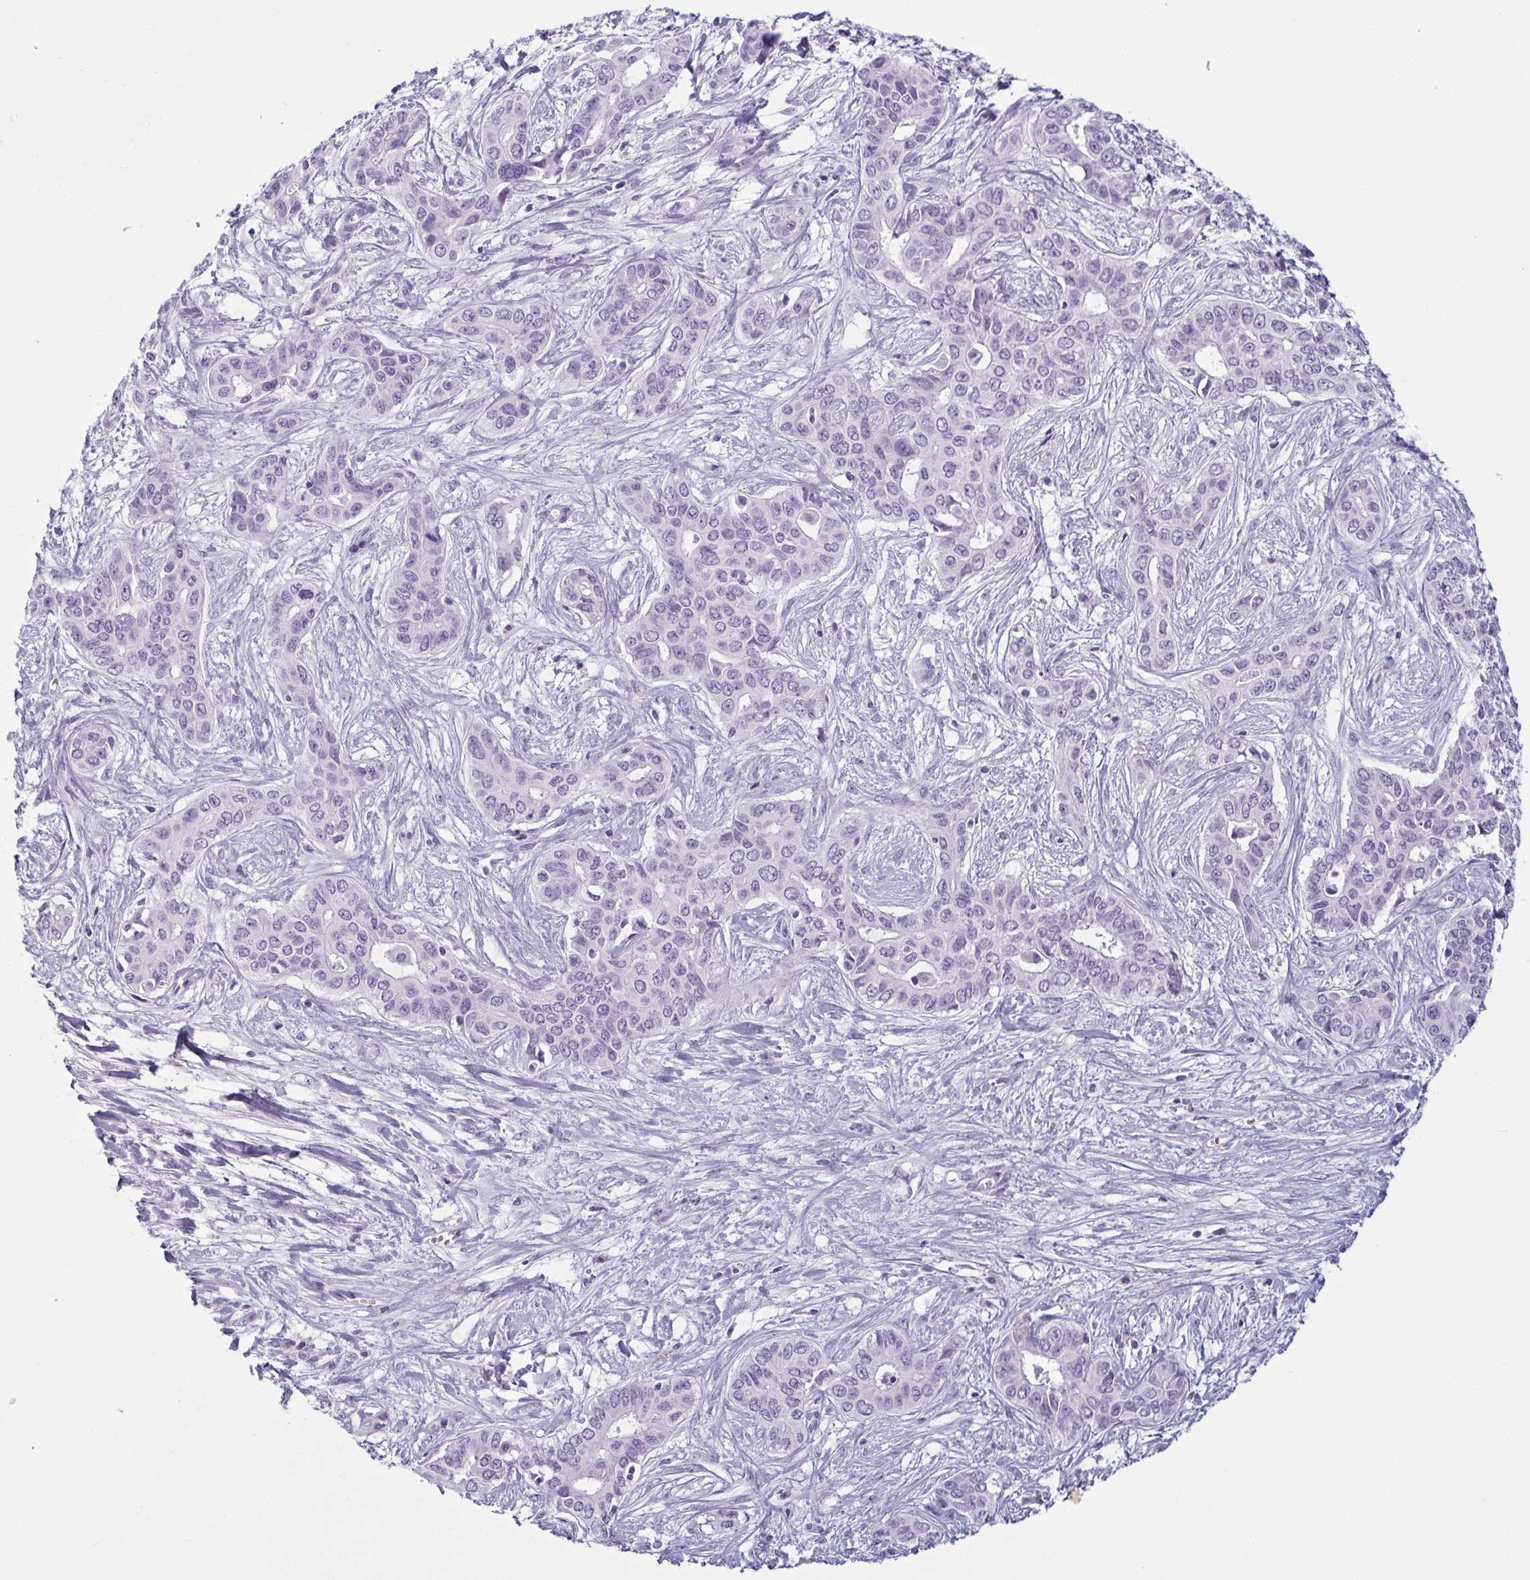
{"staining": {"intensity": "negative", "quantity": "none", "location": "none"}, "tissue": "liver cancer", "cell_type": "Tumor cells", "image_type": "cancer", "snomed": [{"axis": "morphology", "description": "Cholangiocarcinoma"}, {"axis": "topography", "description": "Liver"}], "caption": "This is a photomicrograph of IHC staining of liver cancer (cholangiocarcinoma), which shows no expression in tumor cells.", "gene": "KRT78", "patient": {"sex": "female", "age": 65}}